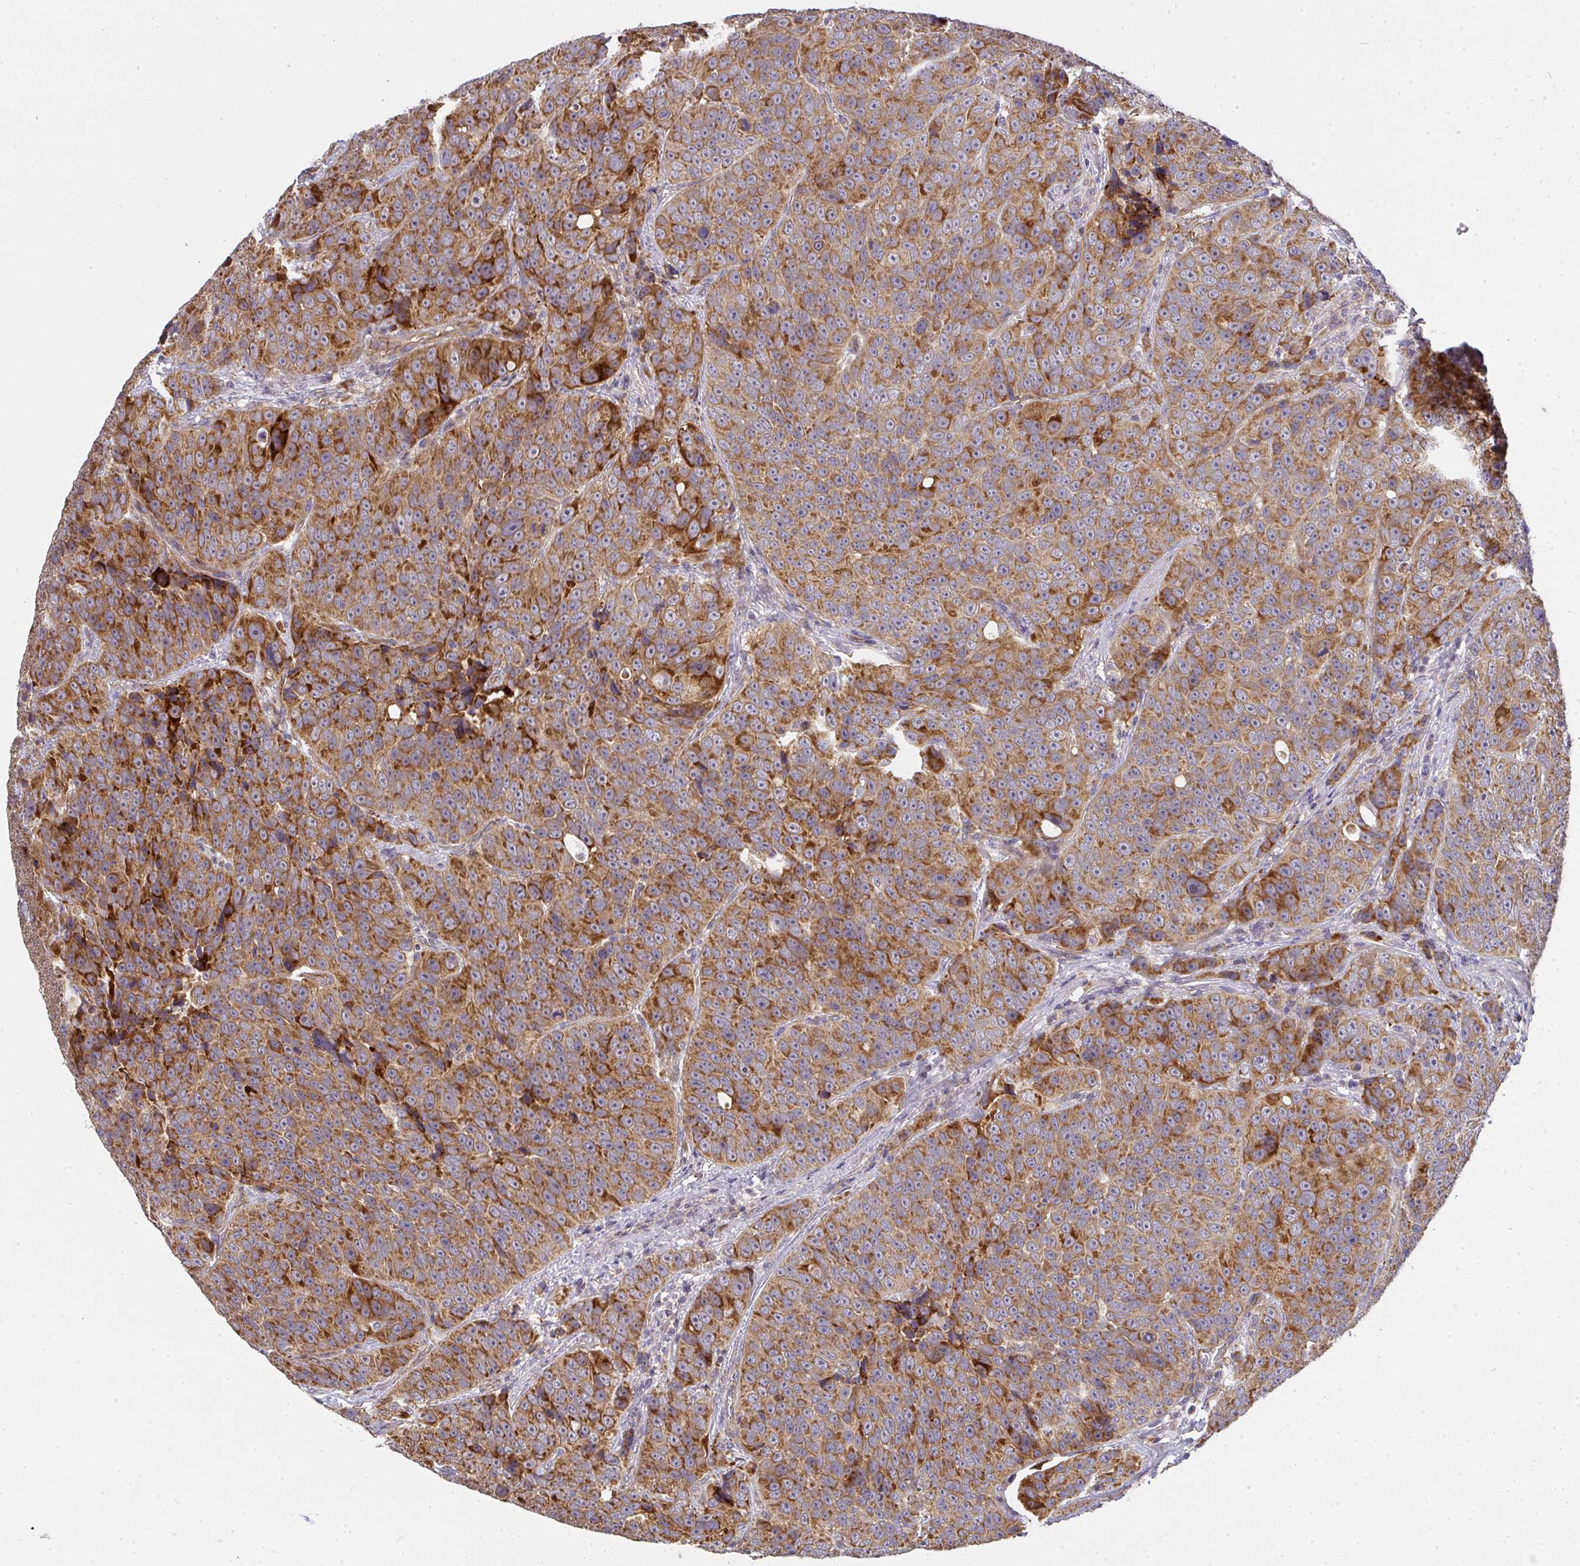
{"staining": {"intensity": "strong", "quantity": ">75%", "location": "cytoplasmic/membranous"}, "tissue": "urothelial cancer", "cell_type": "Tumor cells", "image_type": "cancer", "snomed": [{"axis": "morphology", "description": "Urothelial carcinoma, NOS"}, {"axis": "topography", "description": "Urinary bladder"}], "caption": "Tumor cells demonstrate high levels of strong cytoplasmic/membranous staining in about >75% of cells in human transitional cell carcinoma. The staining was performed using DAB (3,3'-diaminobenzidine) to visualize the protein expression in brown, while the nuclei were stained in blue with hematoxylin (Magnification: 20x).", "gene": "B4GALT6", "patient": {"sex": "male", "age": 52}}